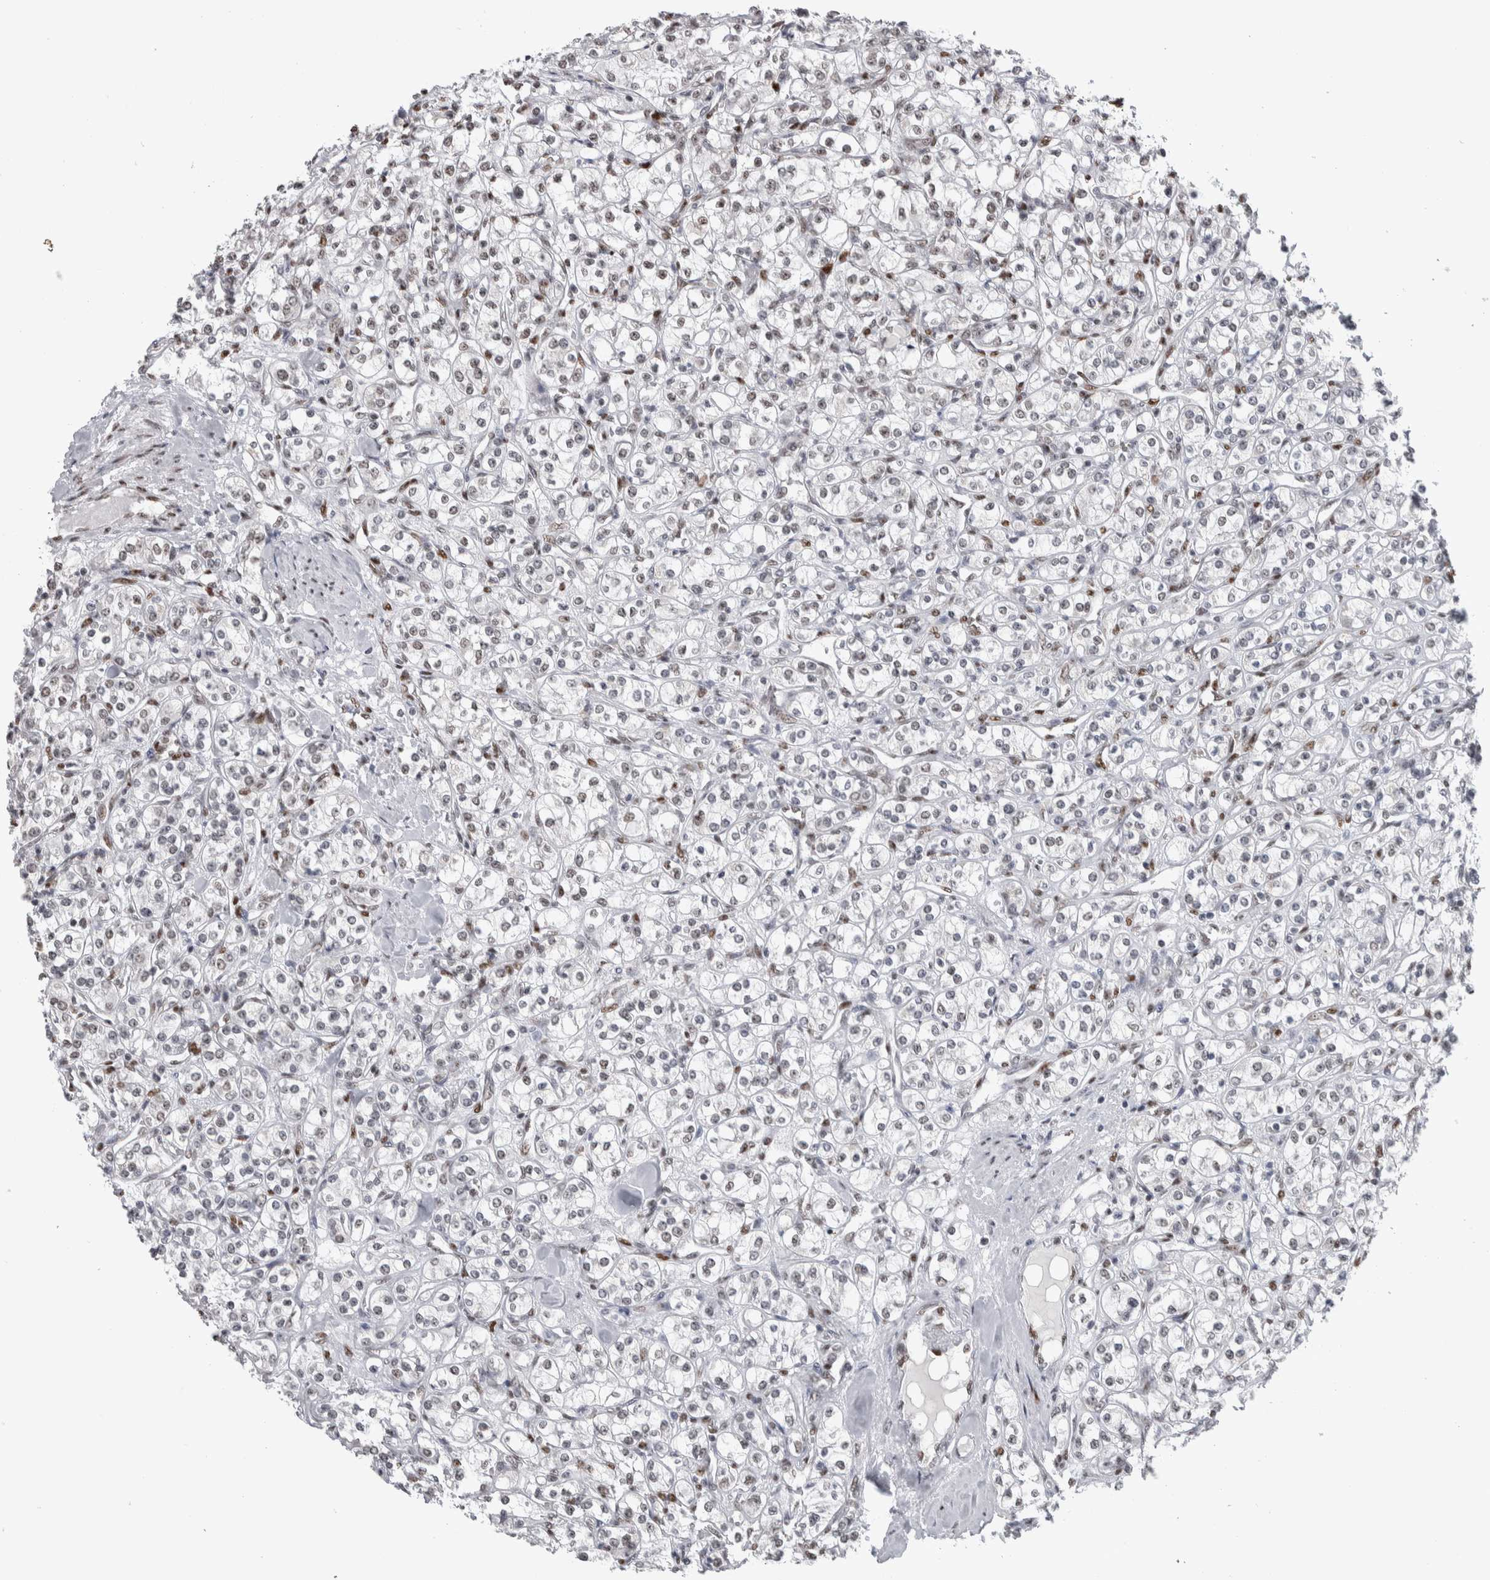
{"staining": {"intensity": "moderate", "quantity": "<25%", "location": "nuclear"}, "tissue": "renal cancer", "cell_type": "Tumor cells", "image_type": "cancer", "snomed": [{"axis": "morphology", "description": "Adenocarcinoma, NOS"}, {"axis": "topography", "description": "Kidney"}], "caption": "A high-resolution micrograph shows IHC staining of renal adenocarcinoma, which demonstrates moderate nuclear positivity in approximately <25% of tumor cells. (IHC, brightfield microscopy, high magnification).", "gene": "HEXIM2", "patient": {"sex": "male", "age": 77}}